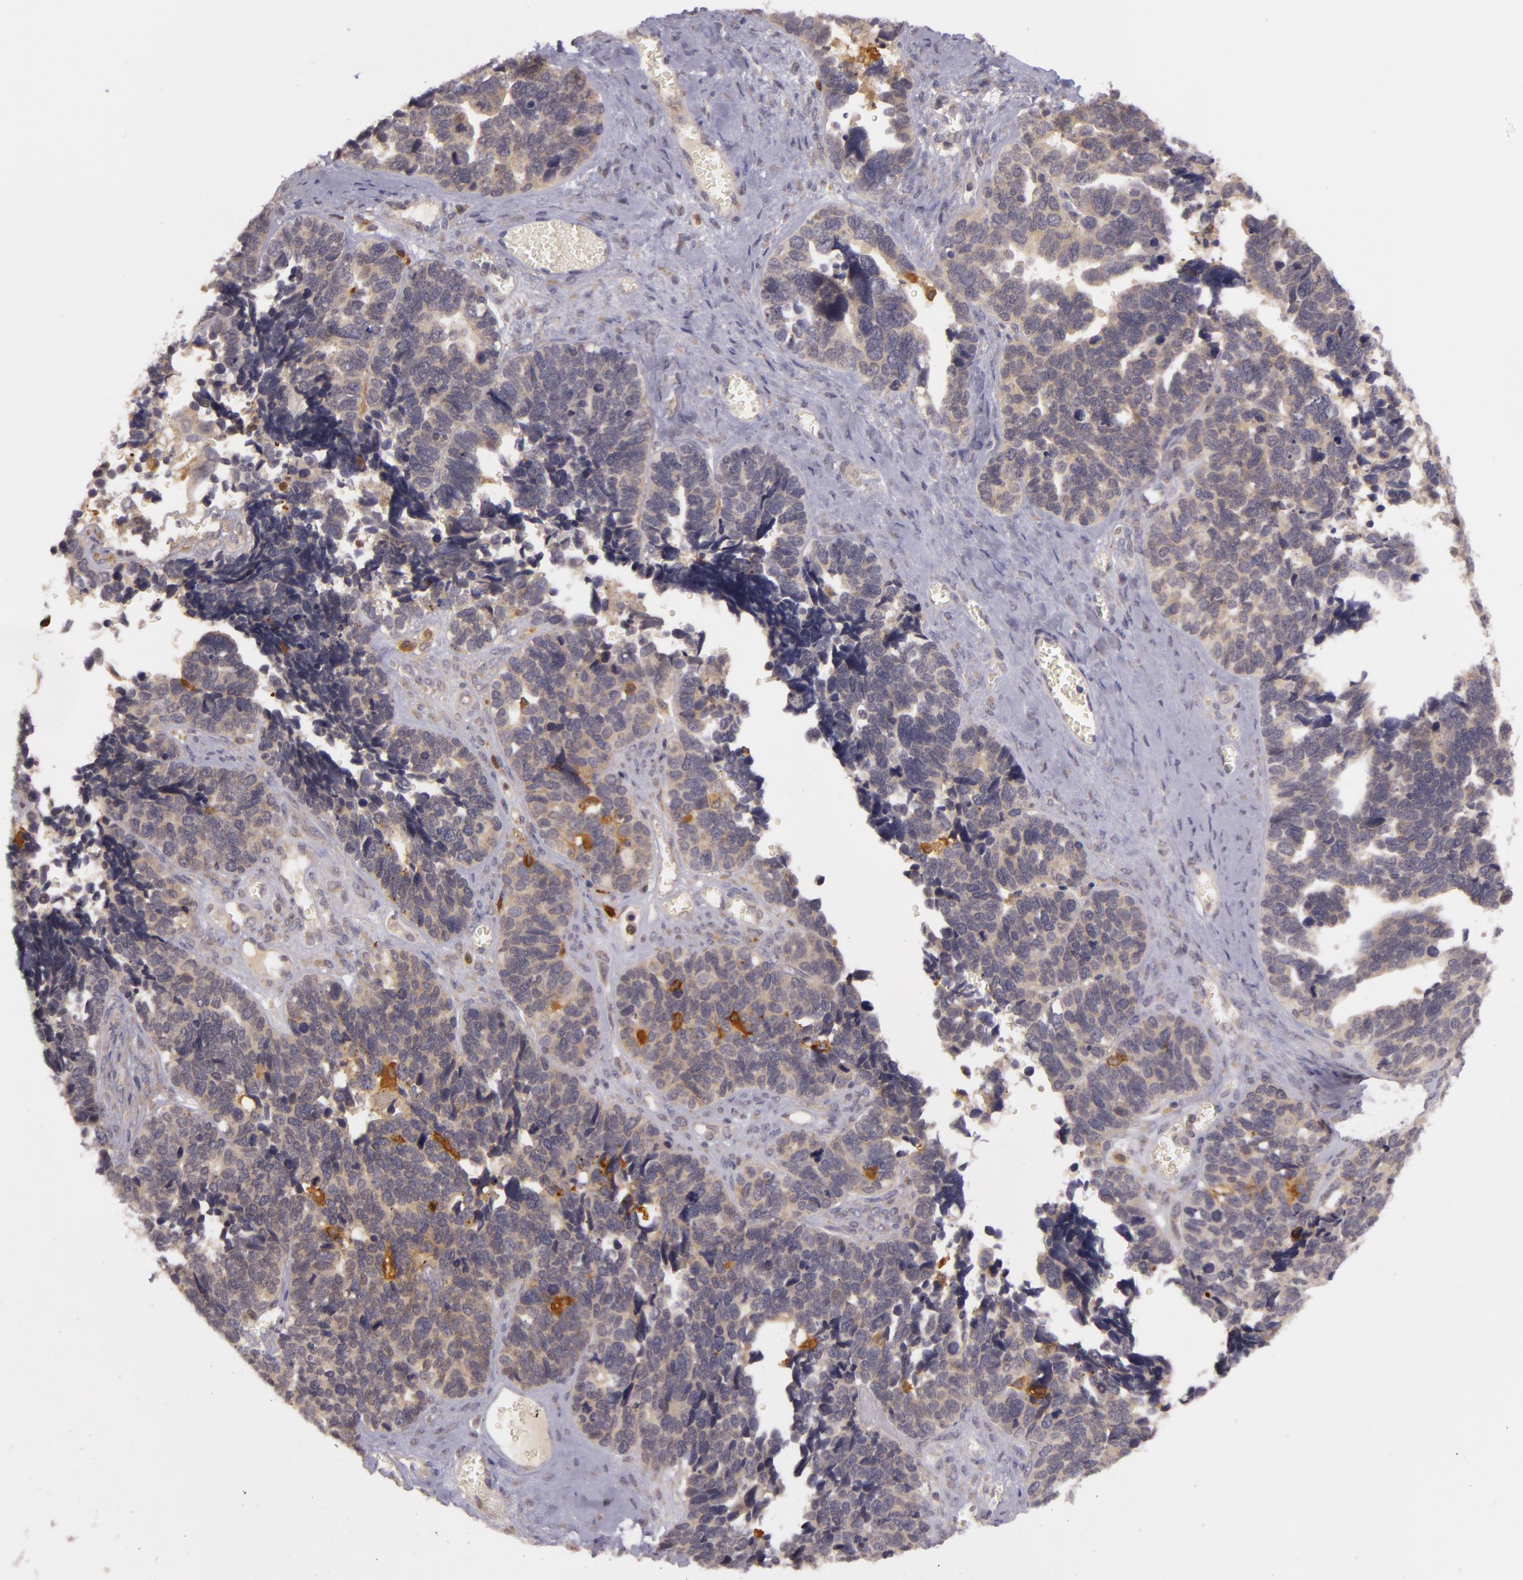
{"staining": {"intensity": "negative", "quantity": "none", "location": "none"}, "tissue": "ovarian cancer", "cell_type": "Tumor cells", "image_type": "cancer", "snomed": [{"axis": "morphology", "description": "Cystadenocarcinoma, serous, NOS"}, {"axis": "topography", "description": "Ovary"}], "caption": "IHC image of human ovarian cancer stained for a protein (brown), which demonstrates no expression in tumor cells.", "gene": "PPP1R3F", "patient": {"sex": "female", "age": 77}}